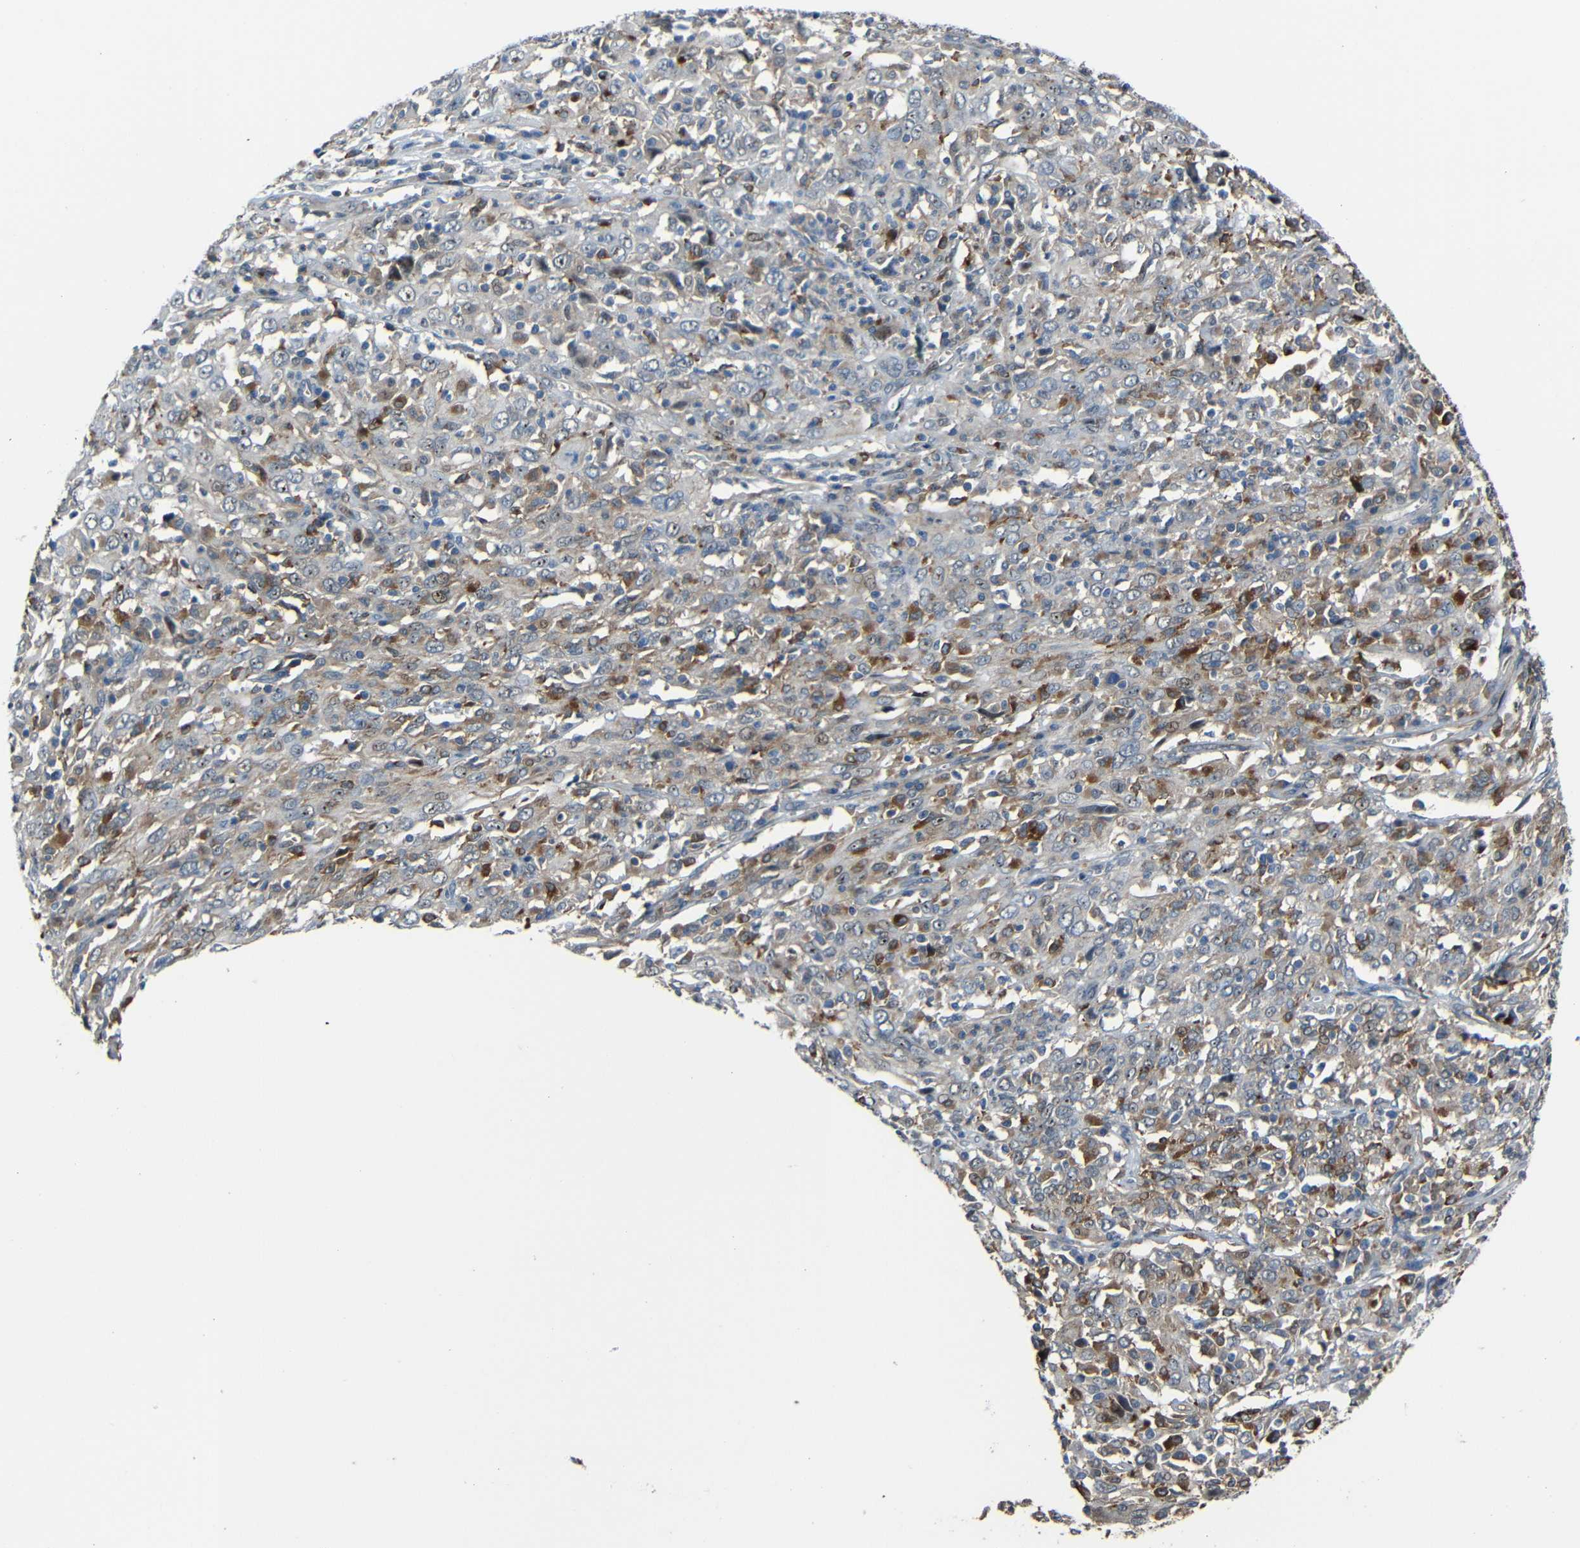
{"staining": {"intensity": "moderate", "quantity": "25%-75%", "location": "cytoplasmic/membranous,nuclear"}, "tissue": "cervical cancer", "cell_type": "Tumor cells", "image_type": "cancer", "snomed": [{"axis": "morphology", "description": "Squamous cell carcinoma, NOS"}, {"axis": "topography", "description": "Cervix"}], "caption": "The immunohistochemical stain shows moderate cytoplasmic/membranous and nuclear positivity in tumor cells of cervical cancer (squamous cell carcinoma) tissue. Using DAB (brown) and hematoxylin (blue) stains, captured at high magnification using brightfield microscopy.", "gene": "DNAJC5", "patient": {"sex": "female", "age": 46}}